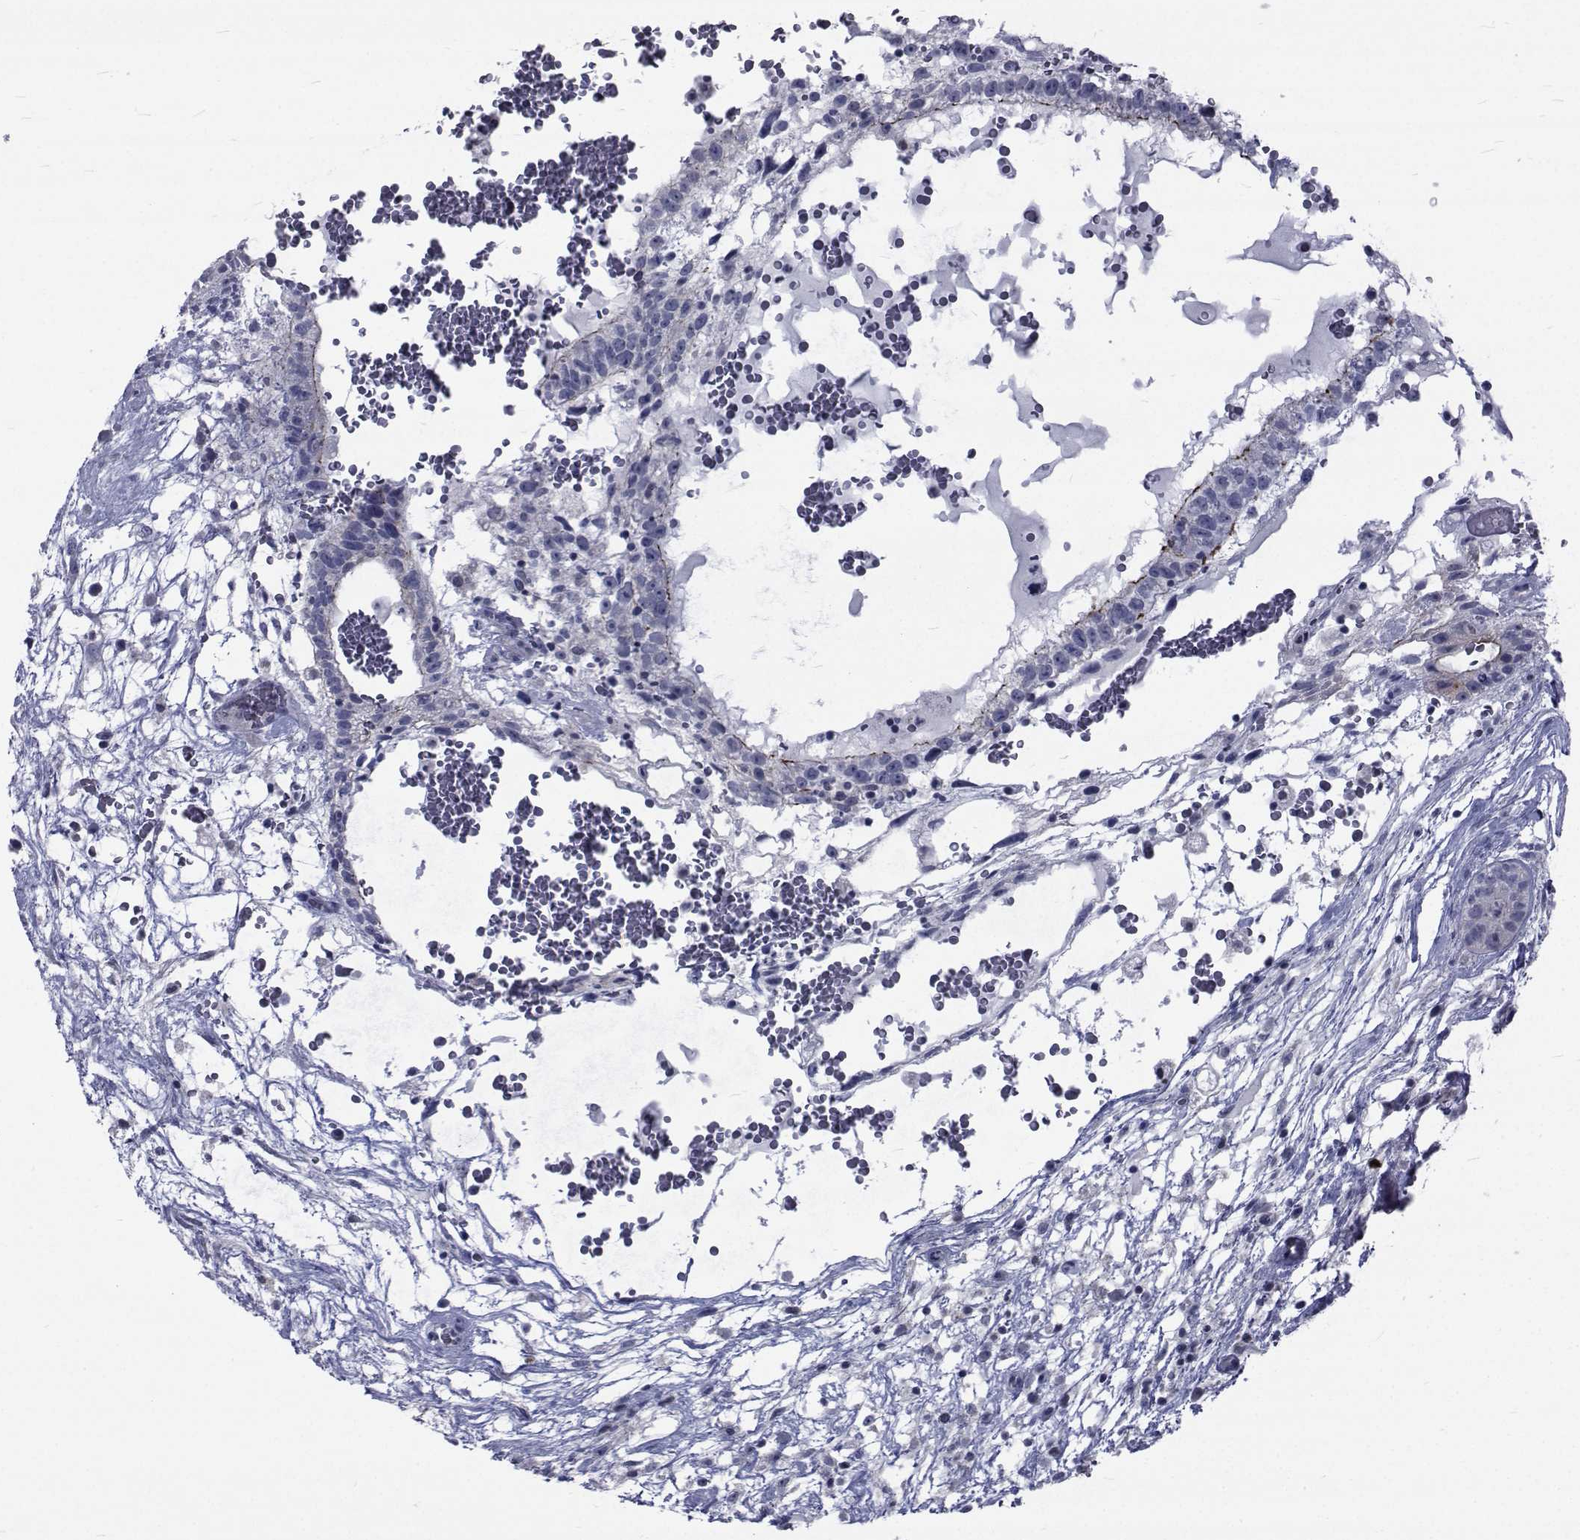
{"staining": {"intensity": "strong", "quantity": "<25%", "location": "cytoplasmic/membranous"}, "tissue": "testis cancer", "cell_type": "Tumor cells", "image_type": "cancer", "snomed": [{"axis": "morphology", "description": "Normal tissue, NOS"}, {"axis": "morphology", "description": "Carcinoma, Embryonal, NOS"}, {"axis": "topography", "description": "Testis"}], "caption": "This photomicrograph reveals immunohistochemistry (IHC) staining of embryonal carcinoma (testis), with medium strong cytoplasmic/membranous expression in approximately <25% of tumor cells.", "gene": "SLC30A10", "patient": {"sex": "male", "age": 32}}